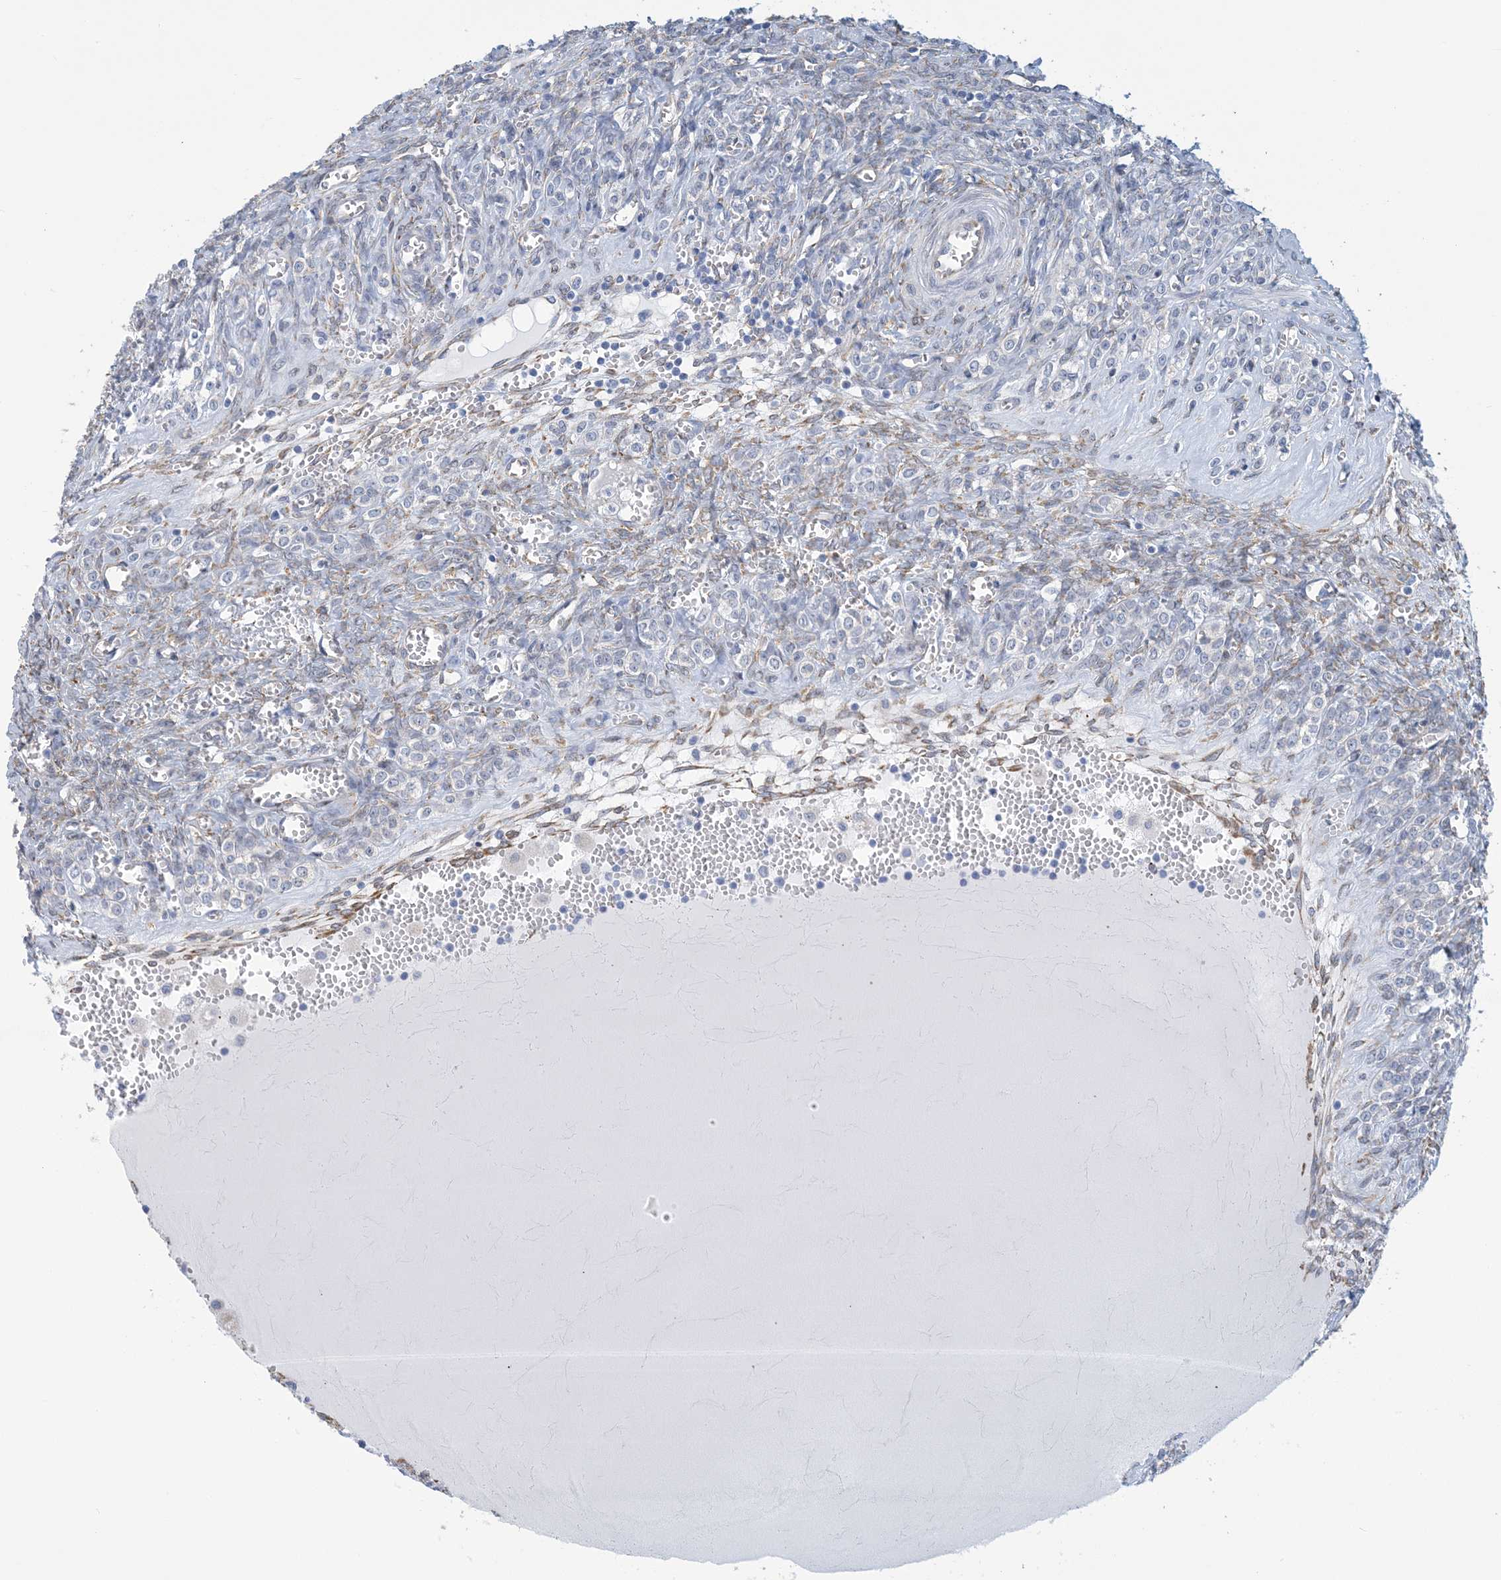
{"staining": {"intensity": "negative", "quantity": "none", "location": "none"}, "tissue": "ovary", "cell_type": "Ovarian stroma cells", "image_type": "normal", "snomed": [{"axis": "morphology", "description": "Normal tissue, NOS"}, {"axis": "topography", "description": "Ovary"}], "caption": "Benign ovary was stained to show a protein in brown. There is no significant staining in ovarian stroma cells.", "gene": "CCDC14", "patient": {"sex": "female", "age": 41}}